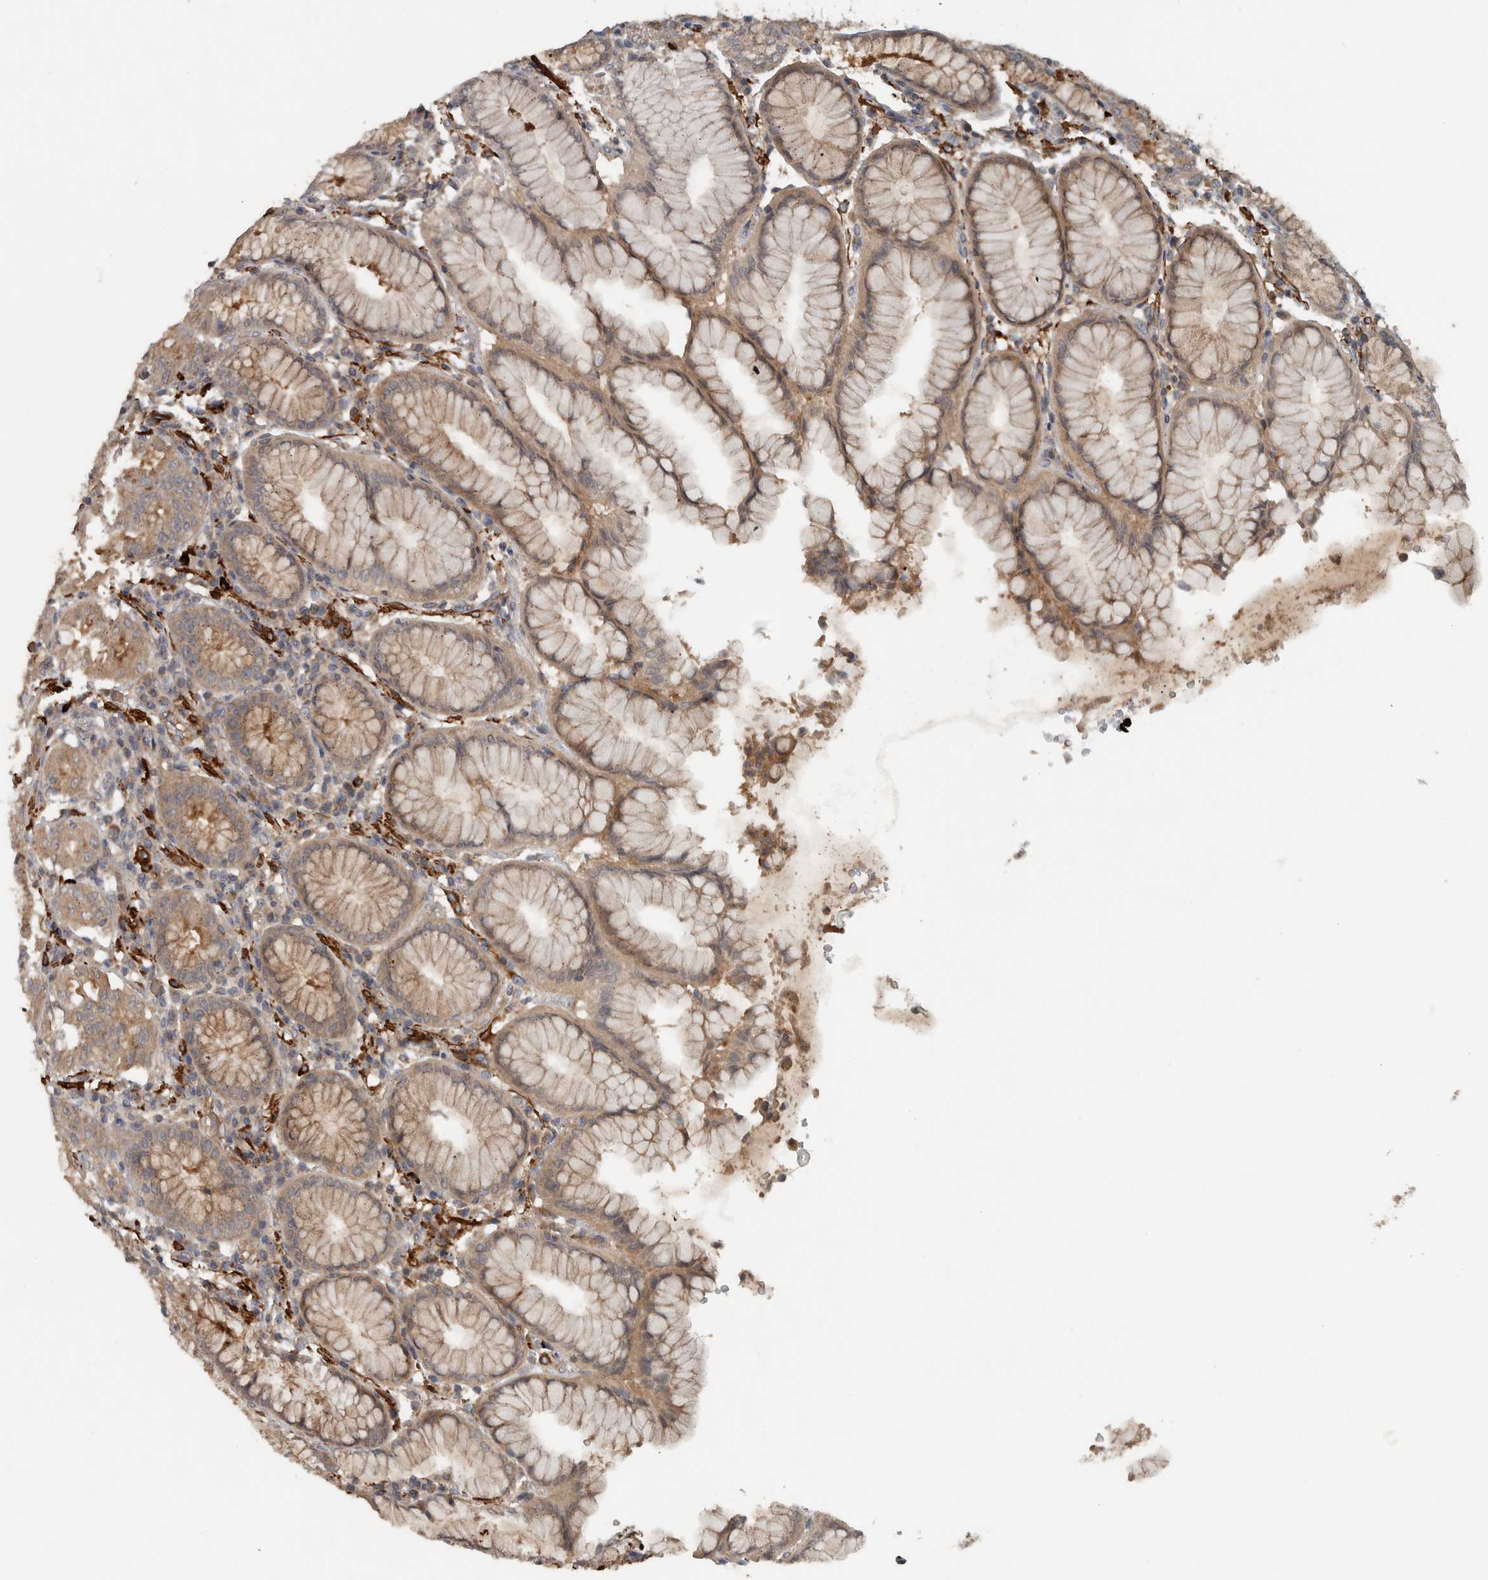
{"staining": {"intensity": "weak", "quantity": ">75%", "location": "cytoplasmic/membranous"}, "tissue": "stomach", "cell_type": "Glandular cells", "image_type": "normal", "snomed": [{"axis": "morphology", "description": "Normal tissue, NOS"}, {"axis": "topography", "description": "Stomach"}, {"axis": "topography", "description": "Stomach, lower"}], "caption": "A photomicrograph showing weak cytoplasmic/membranous positivity in about >75% of glandular cells in benign stomach, as visualized by brown immunohistochemical staining.", "gene": "LBHD1", "patient": {"sex": "female", "age": 56}}